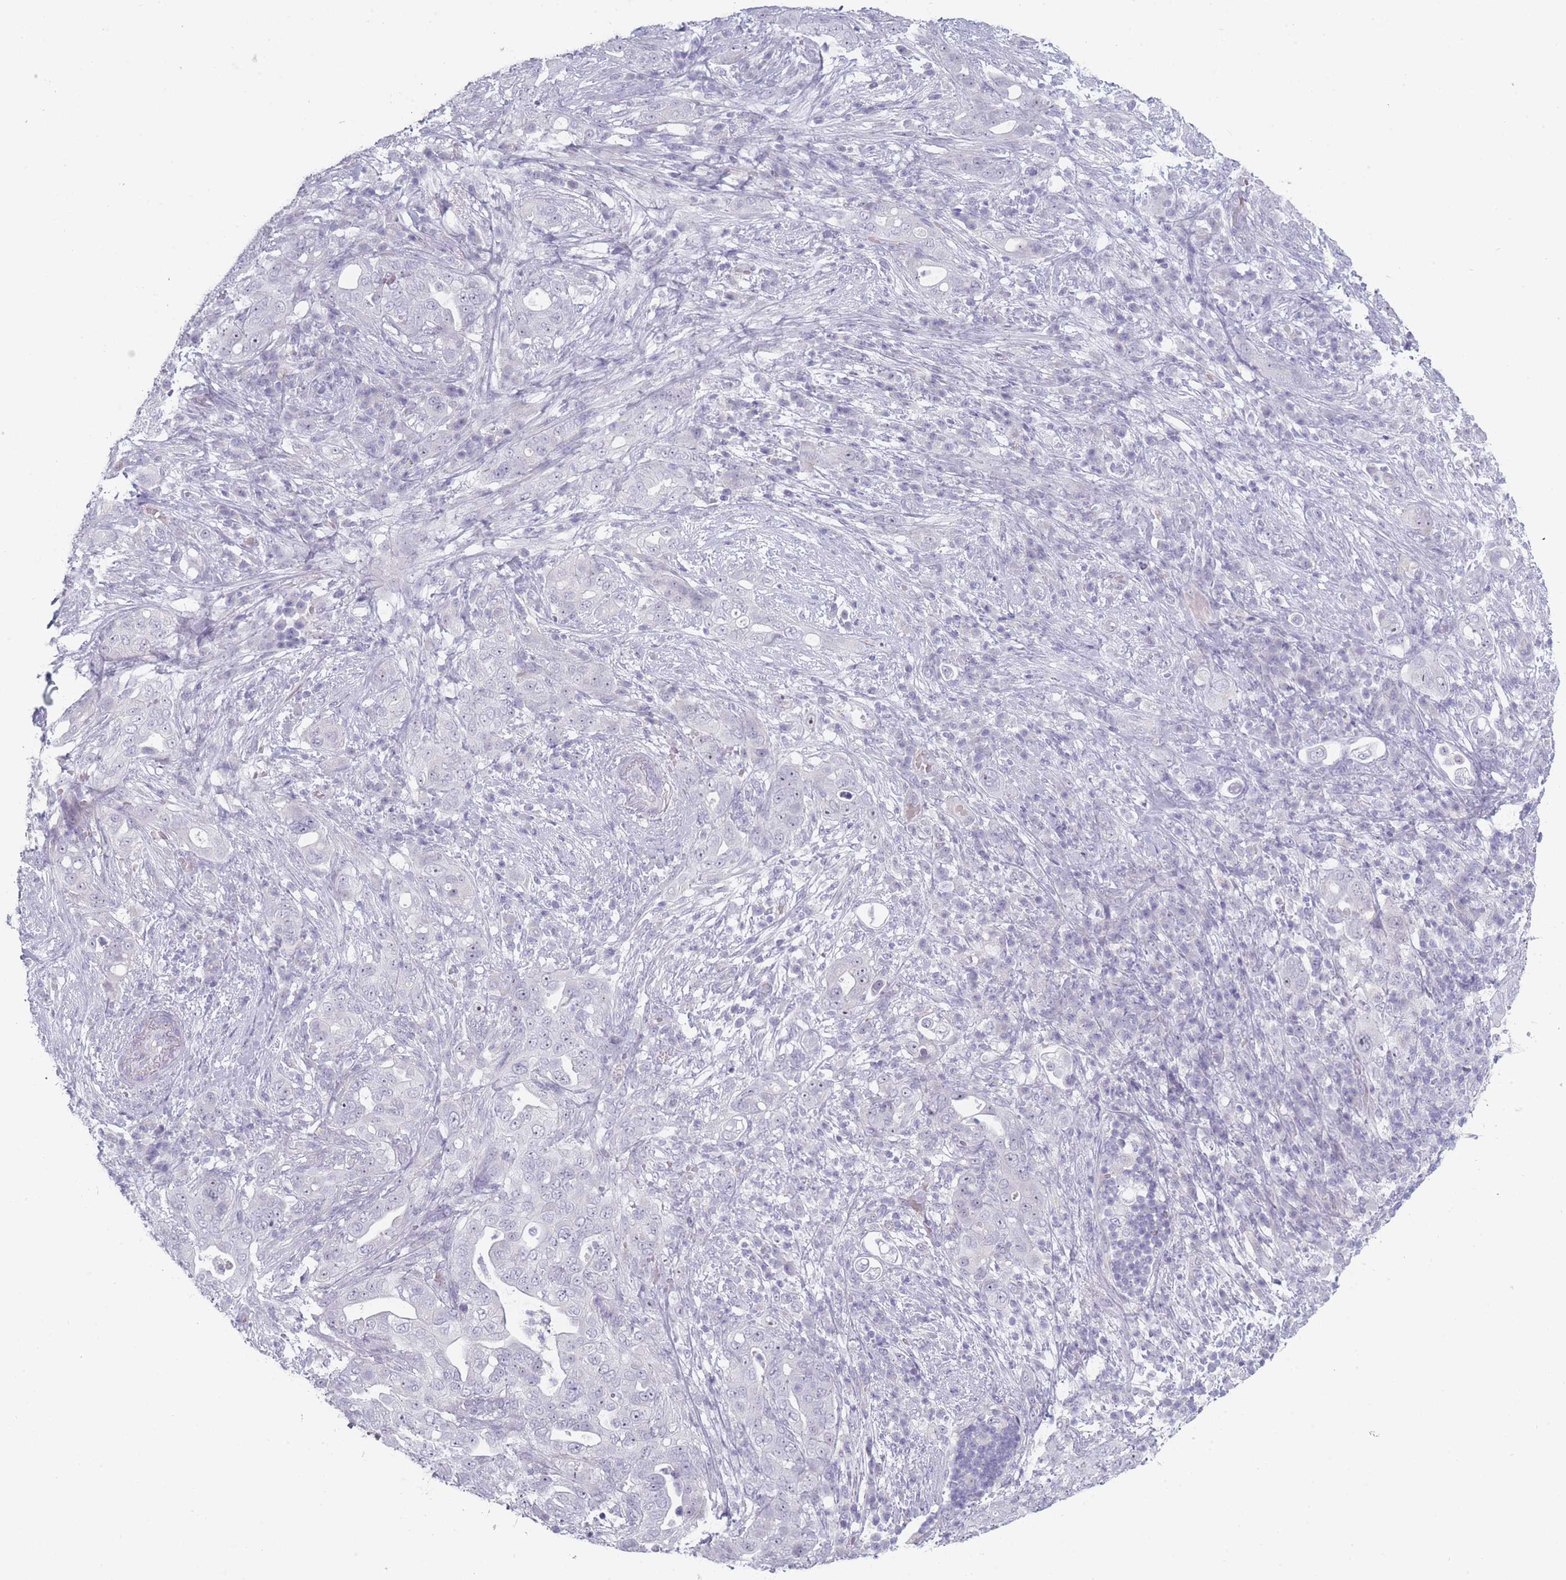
{"staining": {"intensity": "negative", "quantity": "none", "location": "none"}, "tissue": "pancreatic cancer", "cell_type": "Tumor cells", "image_type": "cancer", "snomed": [{"axis": "morphology", "description": "Adenocarcinoma, NOS"}, {"axis": "topography", "description": "Pancreas"}], "caption": "The immunohistochemistry (IHC) photomicrograph has no significant positivity in tumor cells of pancreatic adenocarcinoma tissue.", "gene": "ROS1", "patient": {"sex": "female", "age": 63}}